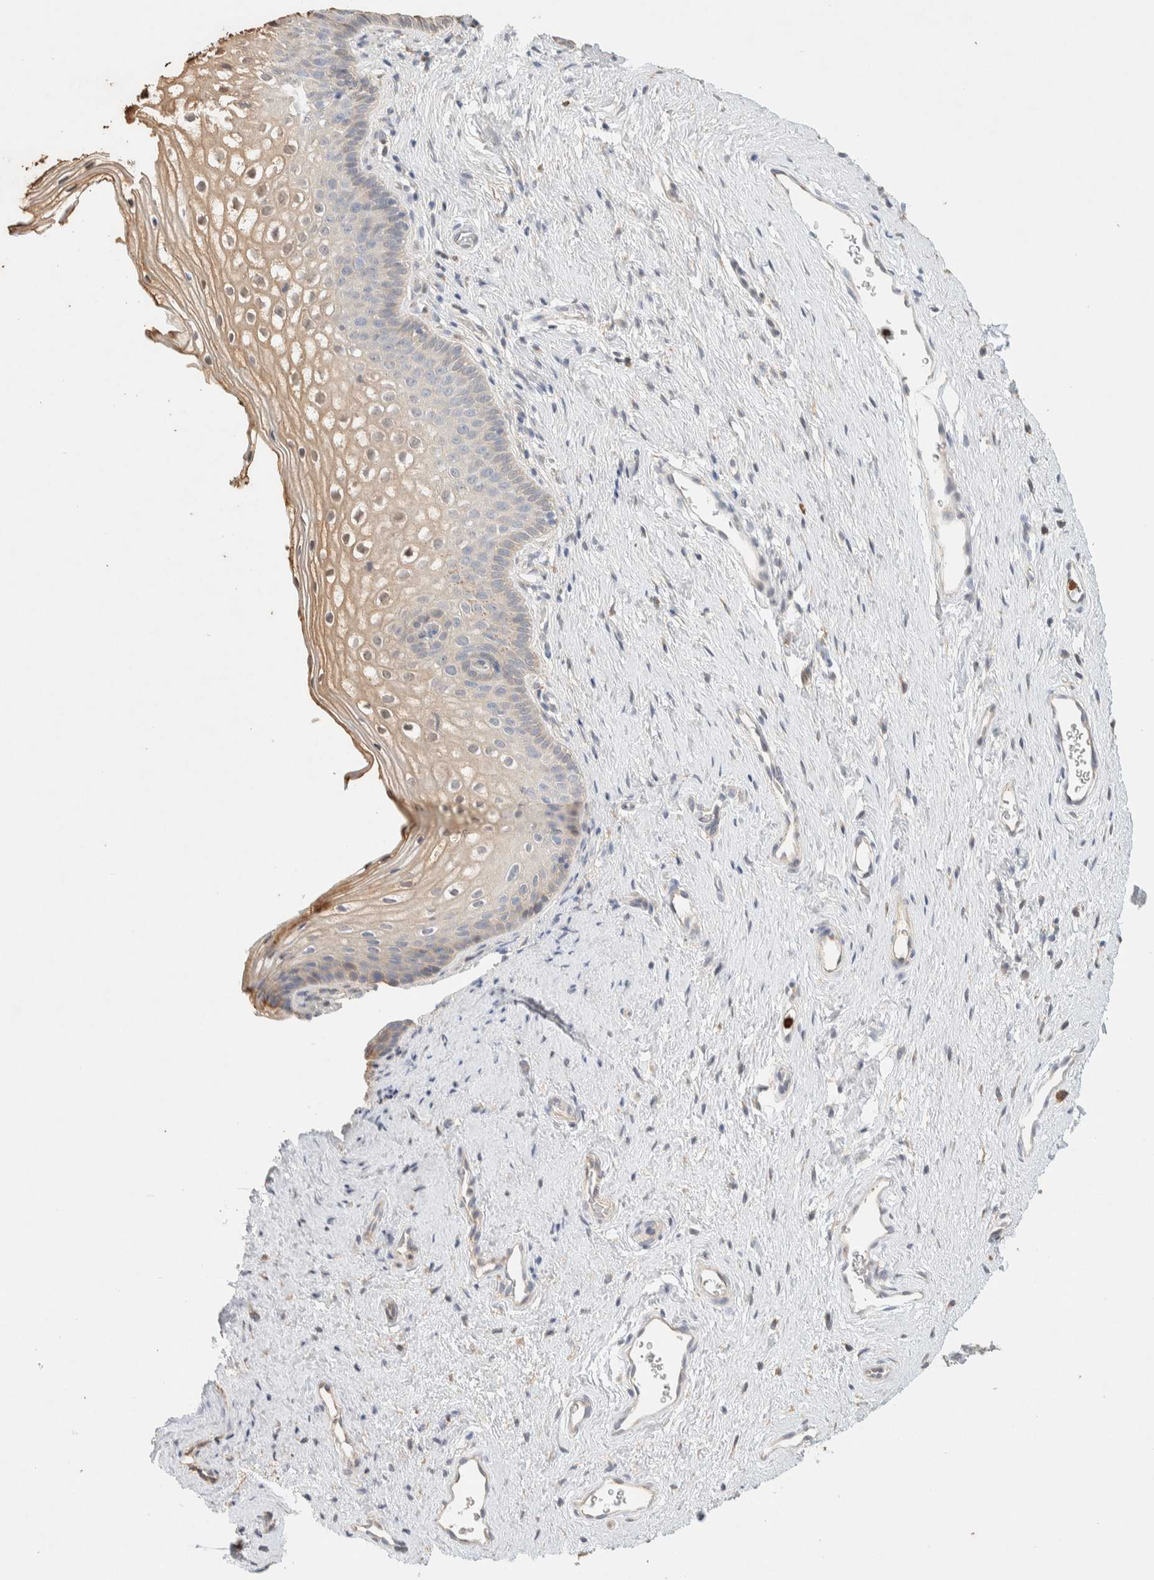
{"staining": {"intensity": "weak", "quantity": "25%-75%", "location": "cytoplasmic/membranous"}, "tissue": "cervix", "cell_type": "Glandular cells", "image_type": "normal", "snomed": [{"axis": "morphology", "description": "Normal tissue, NOS"}, {"axis": "topography", "description": "Cervix"}], "caption": "Protein expression by IHC demonstrates weak cytoplasmic/membranous positivity in approximately 25%-75% of glandular cells in benign cervix.", "gene": "TTC3", "patient": {"sex": "female", "age": 27}}